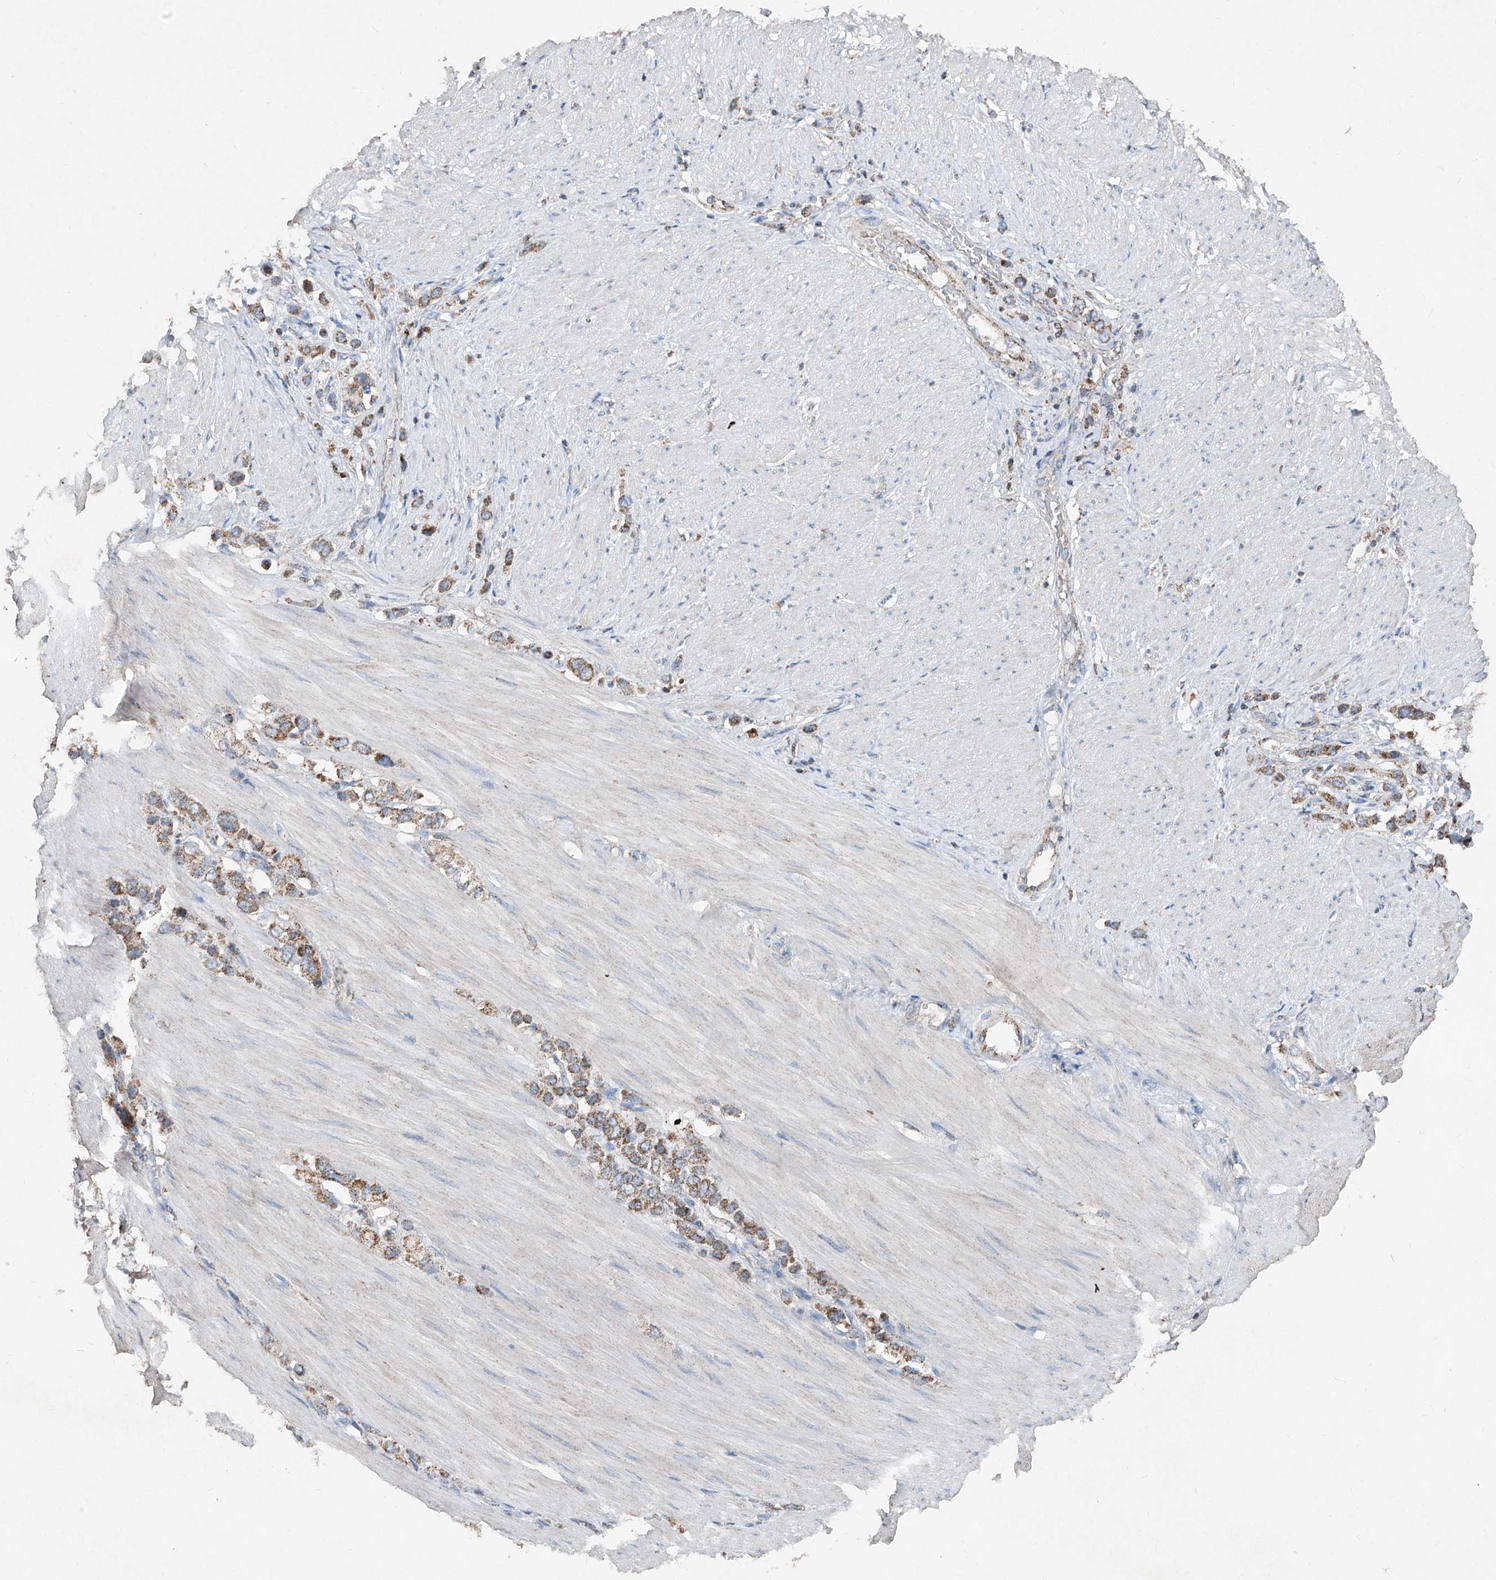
{"staining": {"intensity": "moderate", "quantity": ">75%", "location": "cytoplasmic/membranous"}, "tissue": "stomach cancer", "cell_type": "Tumor cells", "image_type": "cancer", "snomed": [{"axis": "morphology", "description": "Adenocarcinoma, NOS"}, {"axis": "topography", "description": "Stomach"}], "caption": "Stomach adenocarcinoma tissue reveals moderate cytoplasmic/membranous staining in about >75% of tumor cells", "gene": "ABCD3", "patient": {"sex": "female", "age": 65}}